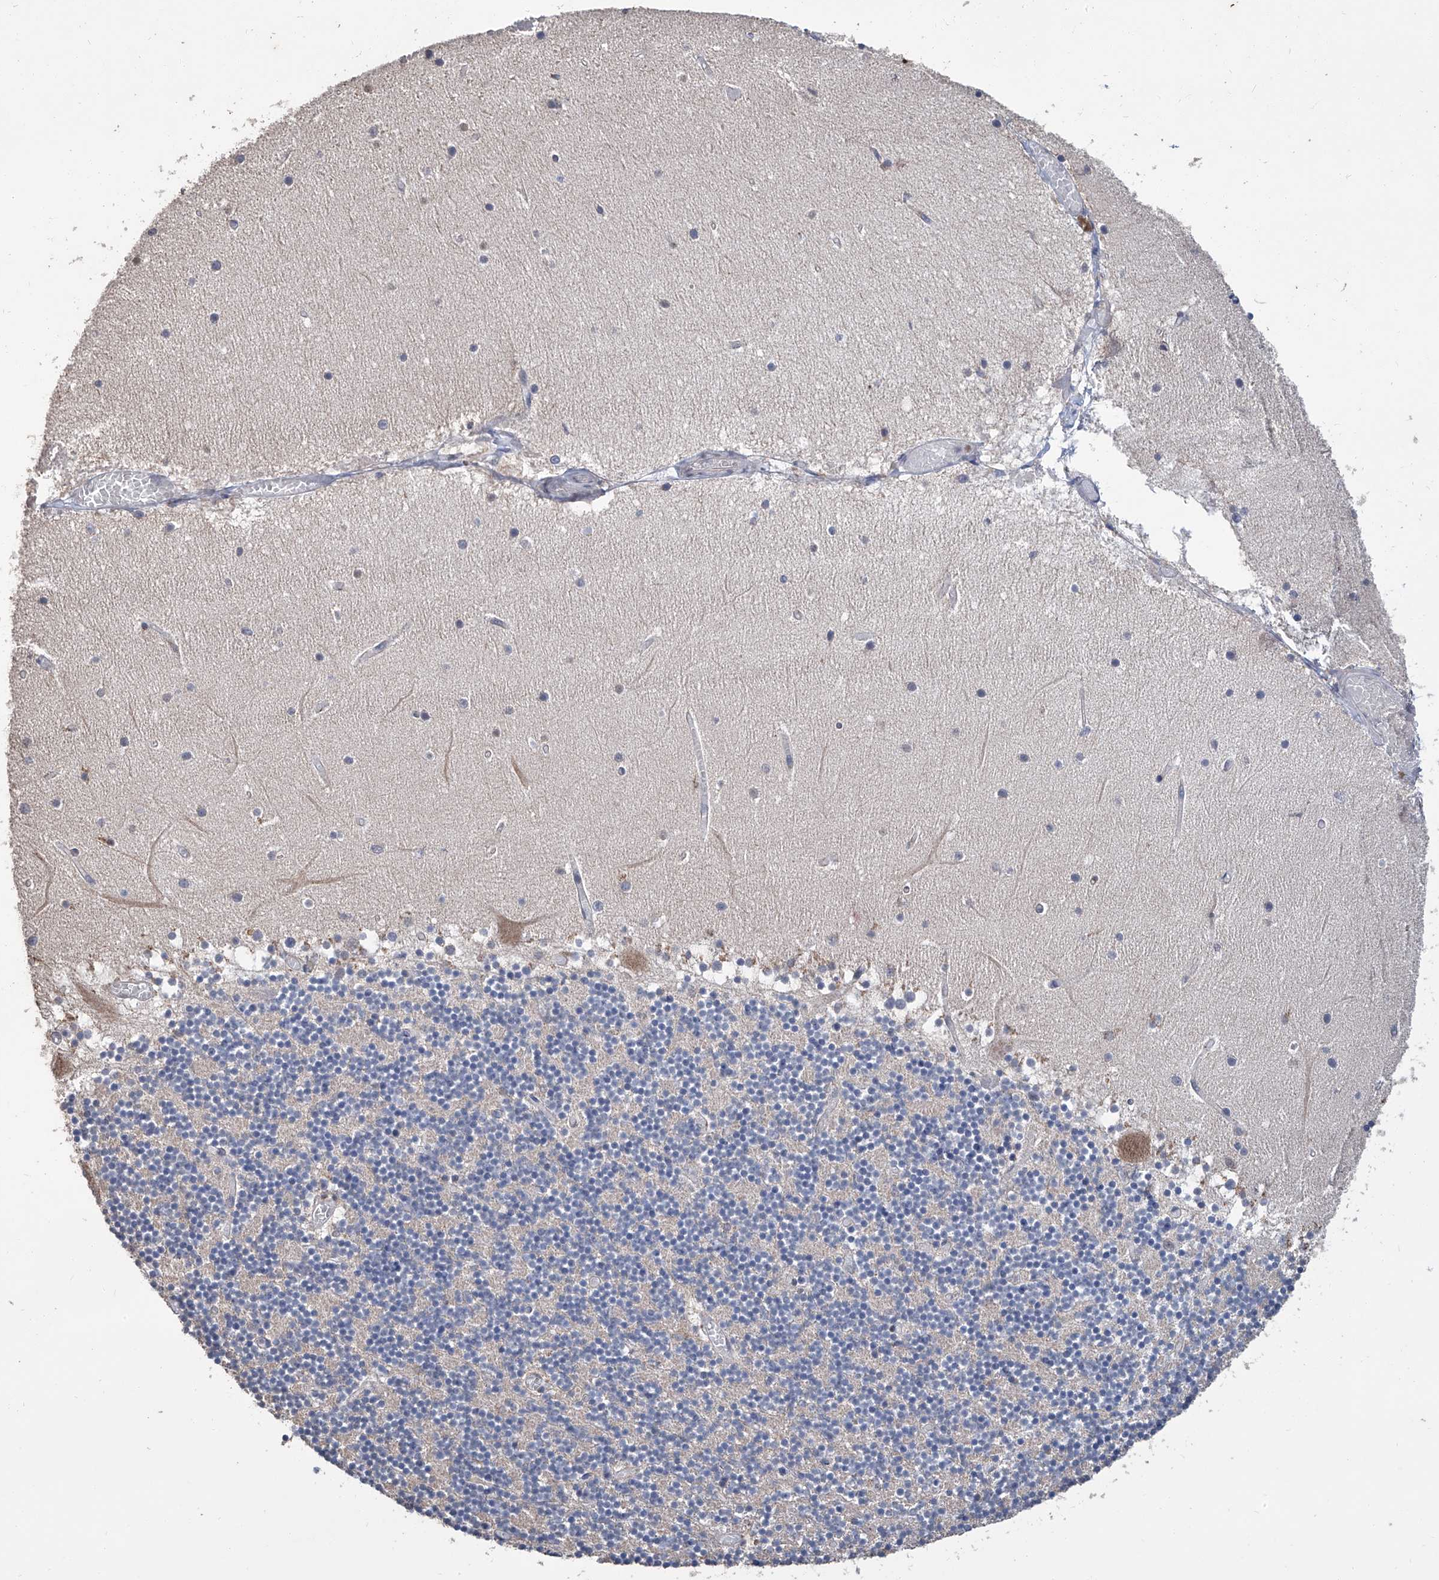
{"staining": {"intensity": "weak", "quantity": "<25%", "location": "cytoplasmic/membranous"}, "tissue": "cerebellum", "cell_type": "Cells in granular layer", "image_type": "normal", "snomed": [{"axis": "morphology", "description": "Normal tissue, NOS"}, {"axis": "topography", "description": "Cerebellum"}], "caption": "DAB immunohistochemical staining of benign human cerebellum displays no significant positivity in cells in granular layer.", "gene": "GPT", "patient": {"sex": "female", "age": 28}}